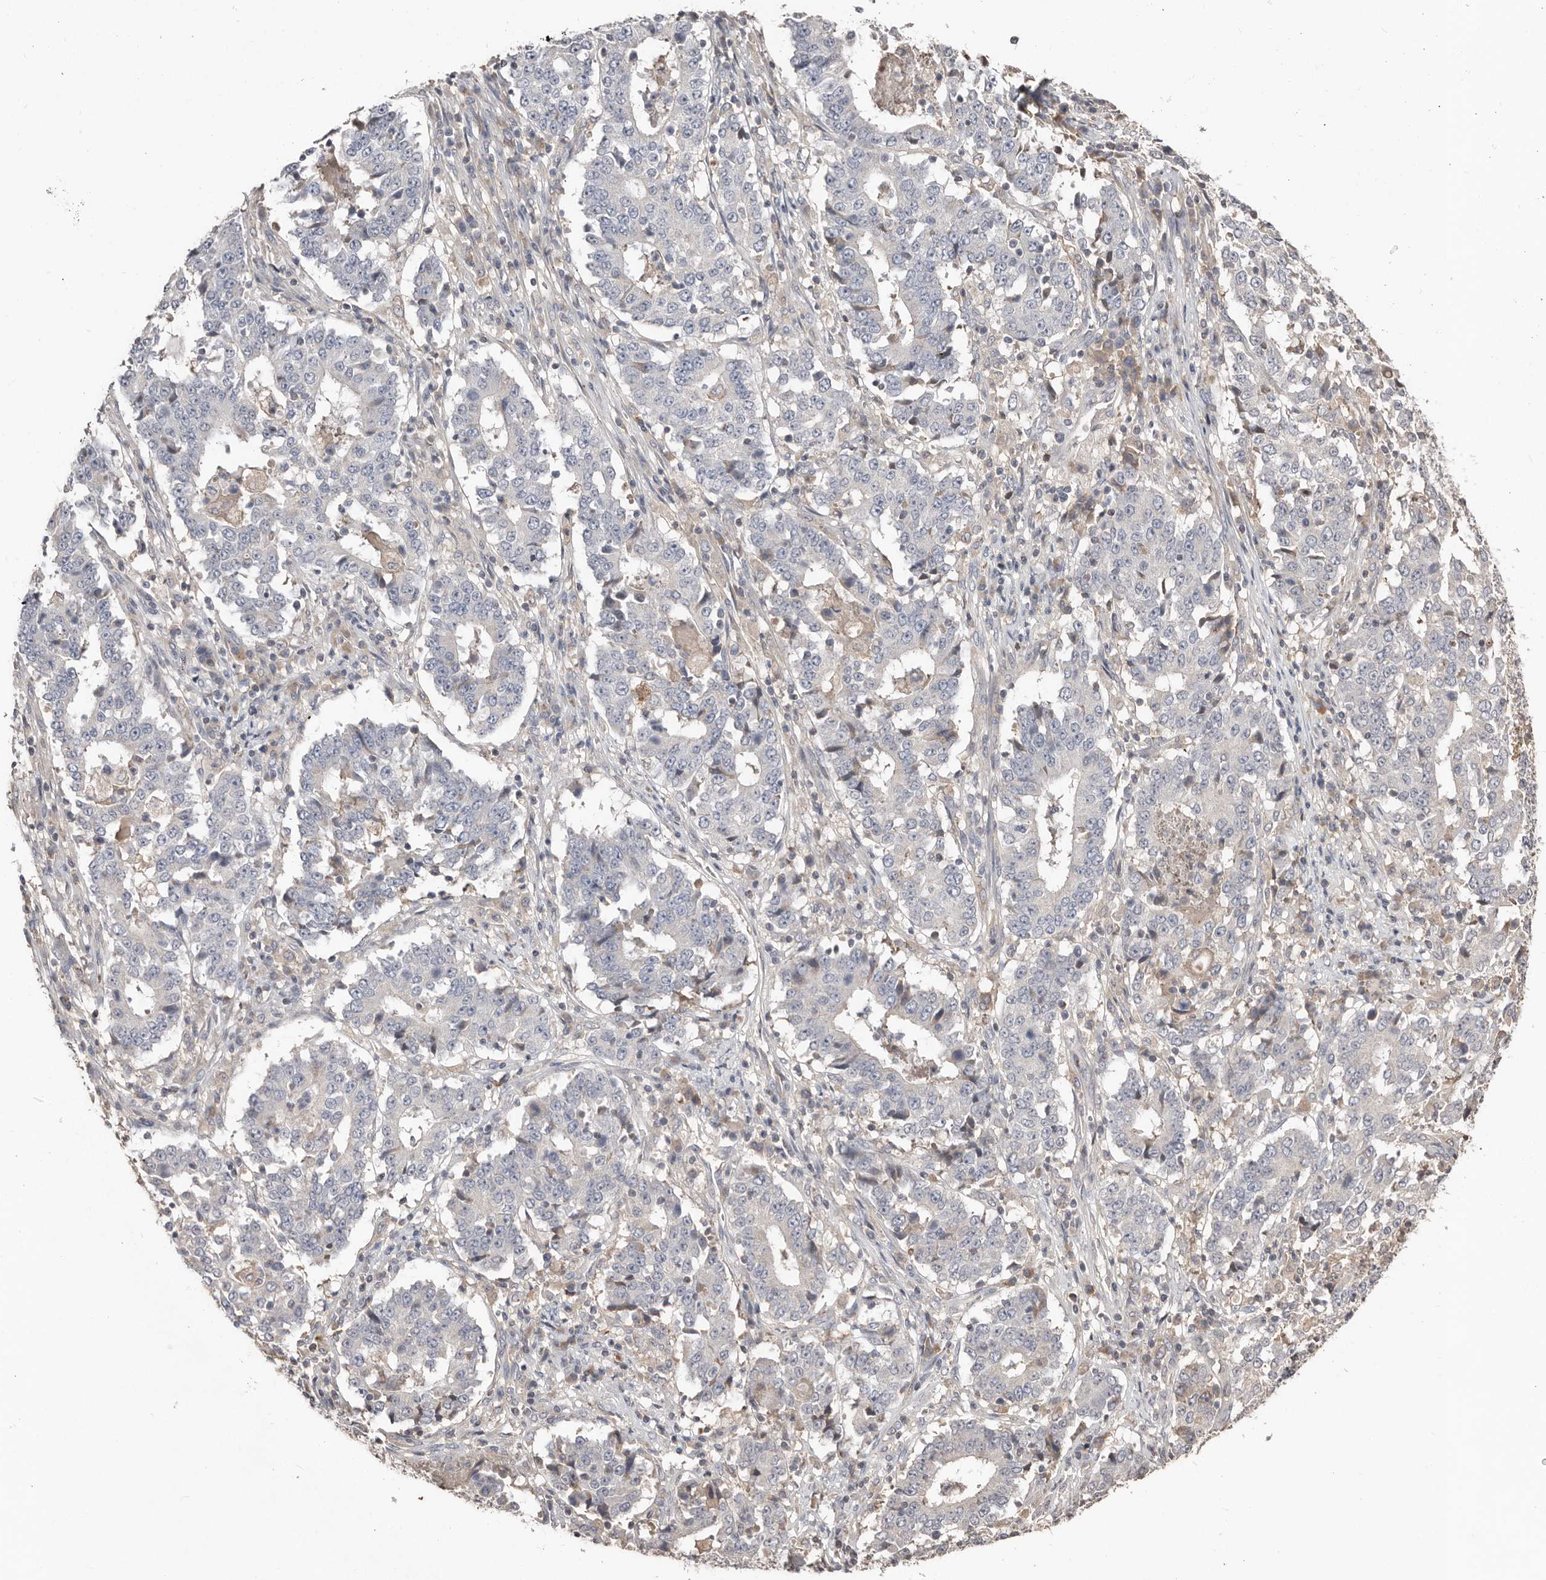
{"staining": {"intensity": "negative", "quantity": "none", "location": "none"}, "tissue": "stomach cancer", "cell_type": "Tumor cells", "image_type": "cancer", "snomed": [{"axis": "morphology", "description": "Adenocarcinoma, NOS"}, {"axis": "topography", "description": "Stomach"}], "caption": "This image is of stomach adenocarcinoma stained with IHC to label a protein in brown with the nuclei are counter-stained blue. There is no expression in tumor cells. (DAB IHC visualized using brightfield microscopy, high magnification).", "gene": "SLC39A2", "patient": {"sex": "male", "age": 59}}